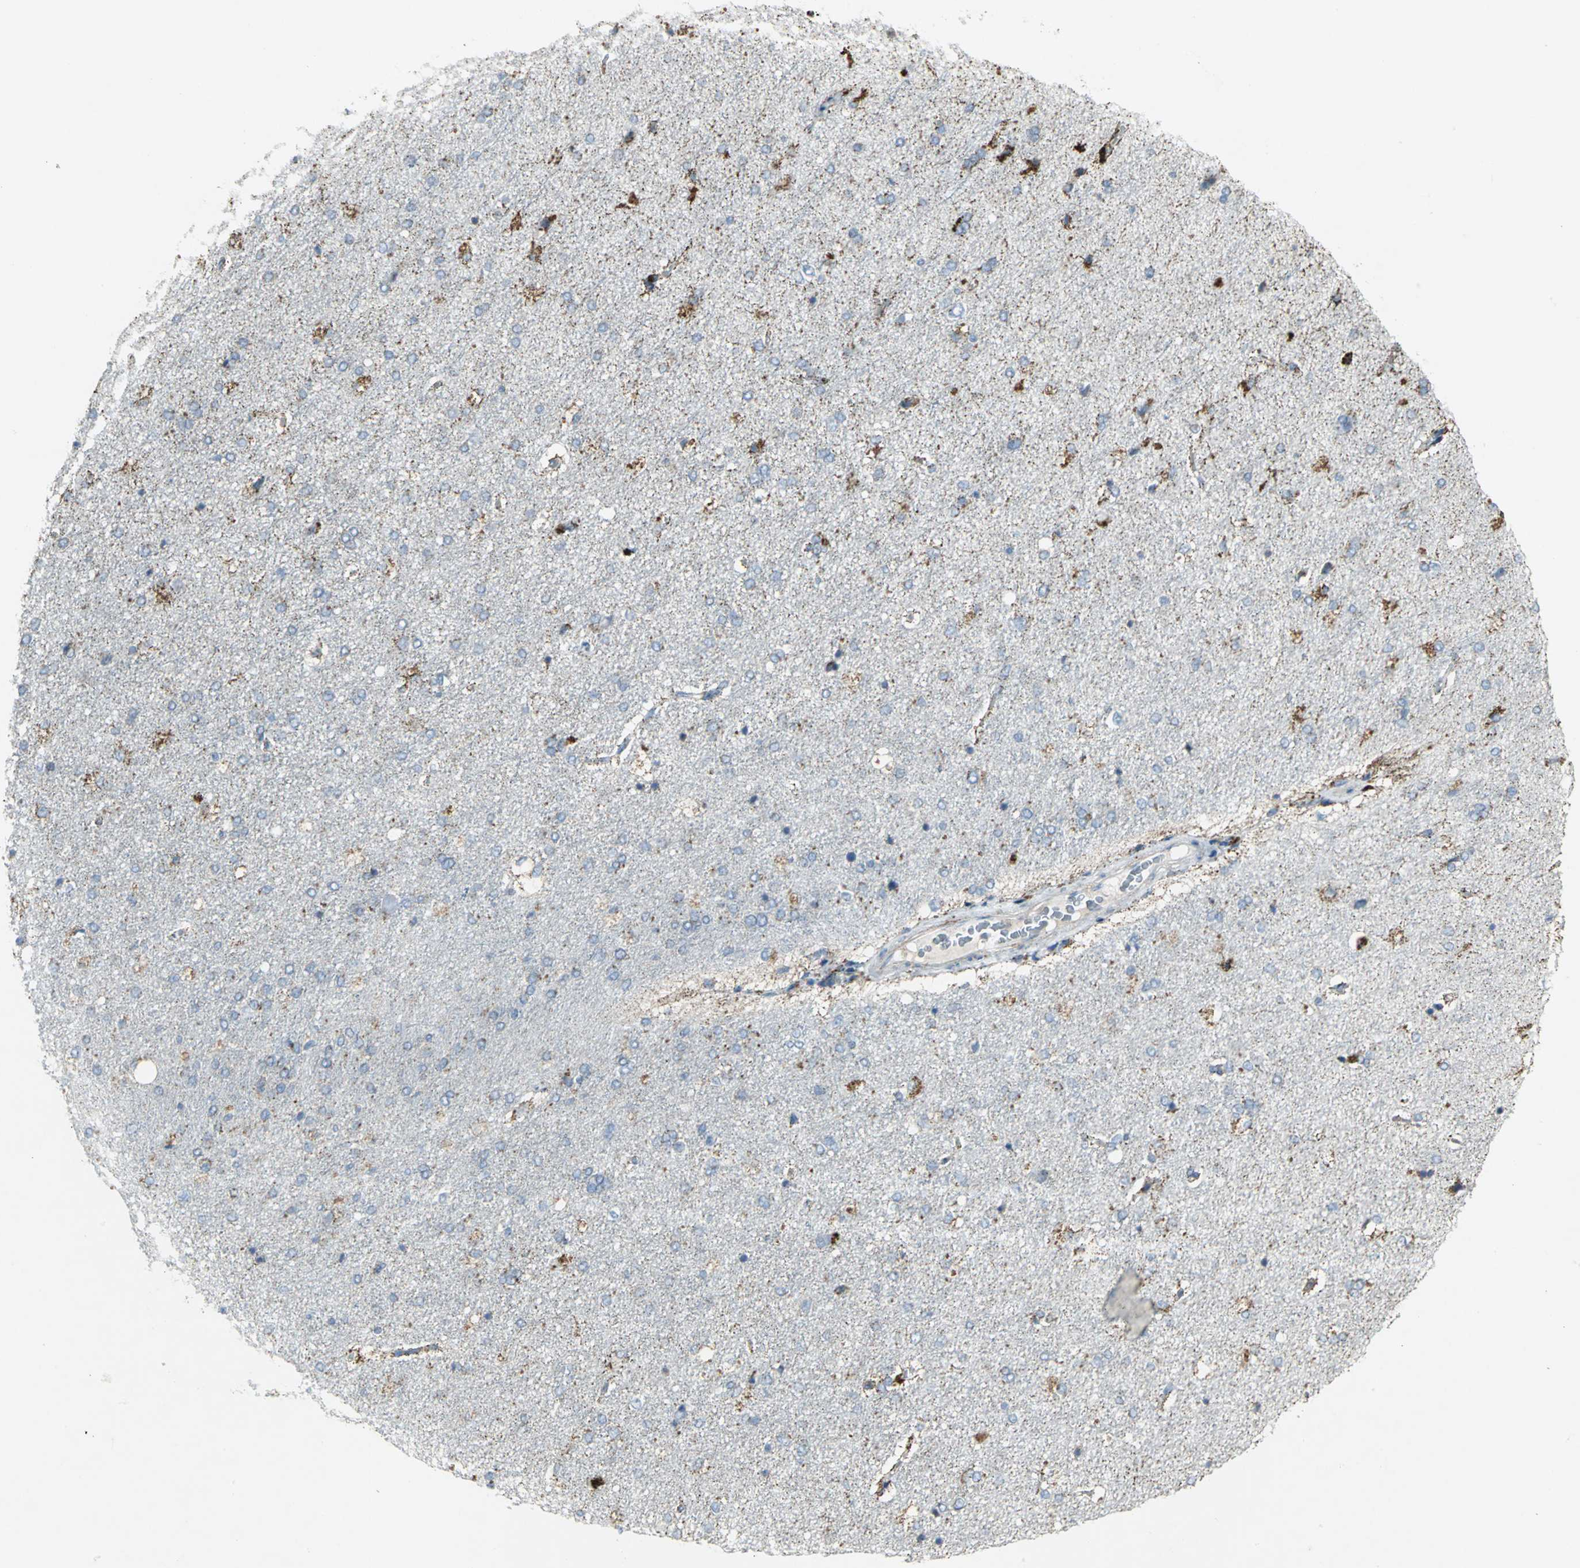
{"staining": {"intensity": "weak", "quantity": "25%-75%", "location": "cytoplasmic/membranous"}, "tissue": "cerebral cortex", "cell_type": "Endothelial cells", "image_type": "normal", "snomed": [{"axis": "morphology", "description": "Normal tissue, NOS"}, {"axis": "topography", "description": "Cerebral cortex"}], "caption": "Protein staining of unremarkable cerebral cortex exhibits weak cytoplasmic/membranous staining in about 25%-75% of endothelial cells.", "gene": "SPPL2B", "patient": {"sex": "male", "age": 62}}